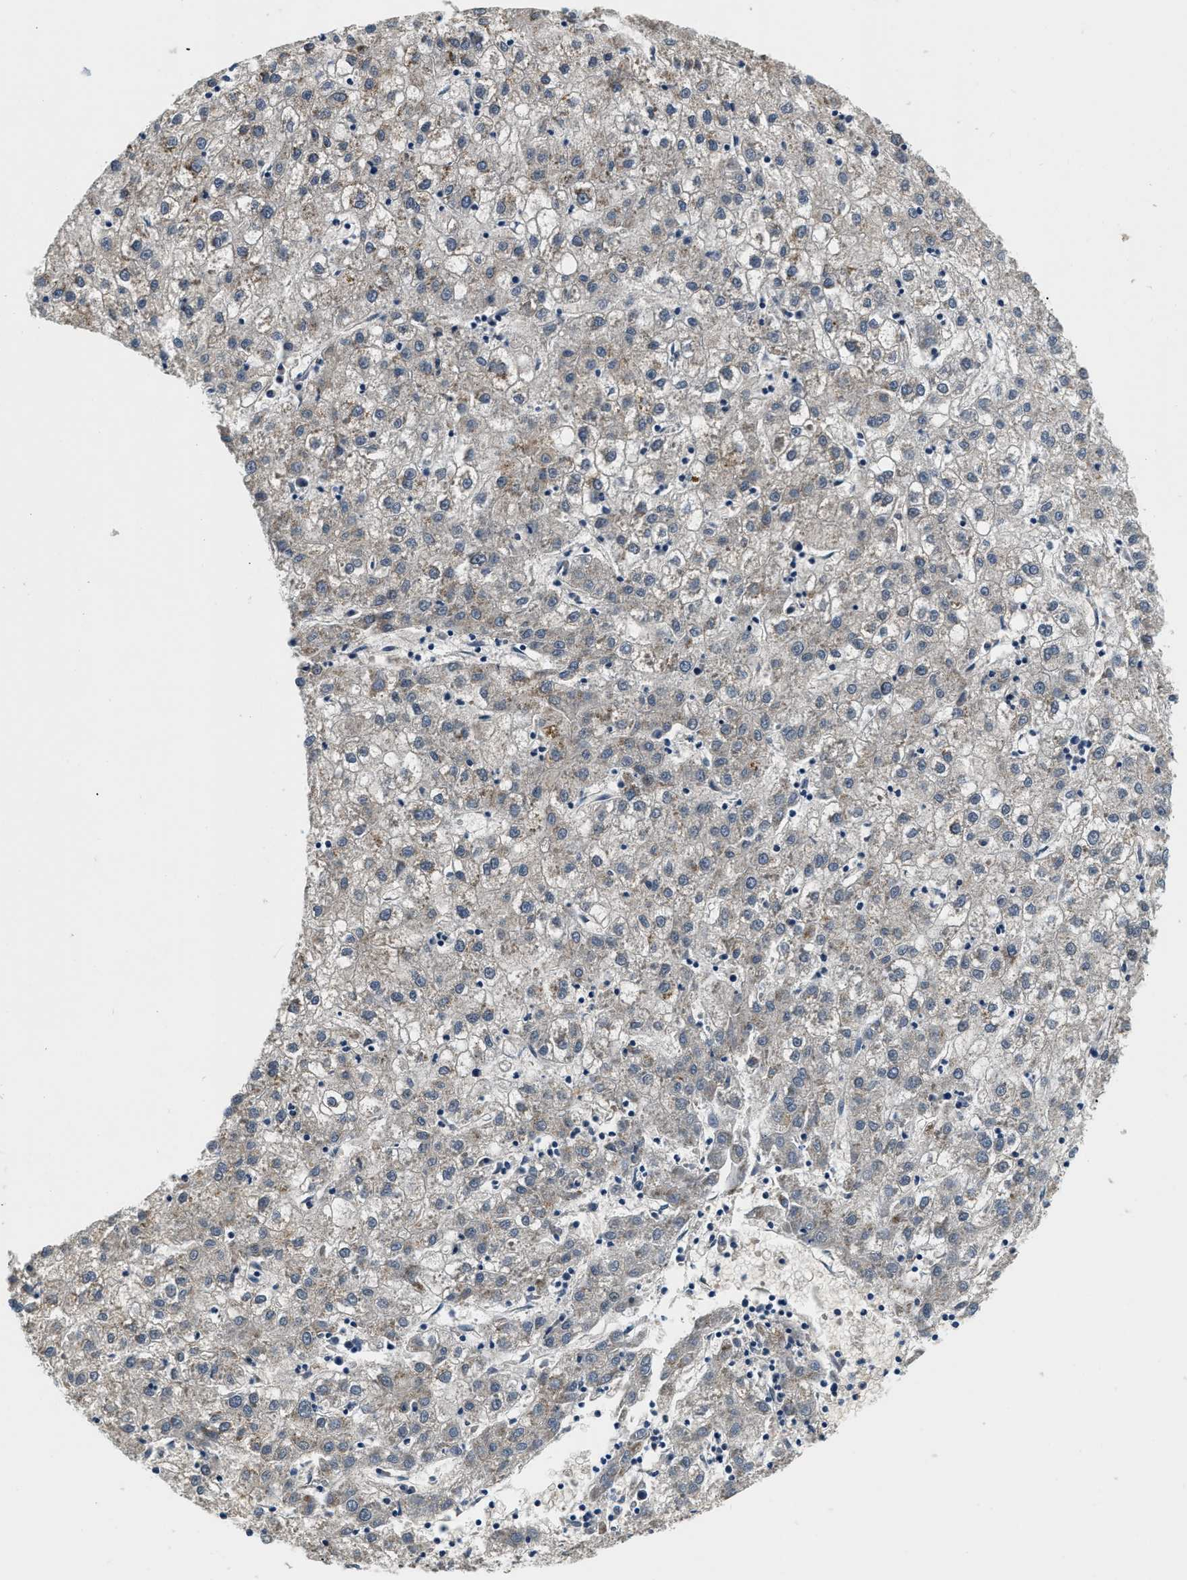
{"staining": {"intensity": "negative", "quantity": "none", "location": "none"}, "tissue": "liver cancer", "cell_type": "Tumor cells", "image_type": "cancer", "snomed": [{"axis": "morphology", "description": "Carcinoma, Hepatocellular, NOS"}, {"axis": "topography", "description": "Liver"}], "caption": "An IHC micrograph of liver cancer is shown. There is no staining in tumor cells of liver cancer.", "gene": "YAE1", "patient": {"sex": "male", "age": 72}}